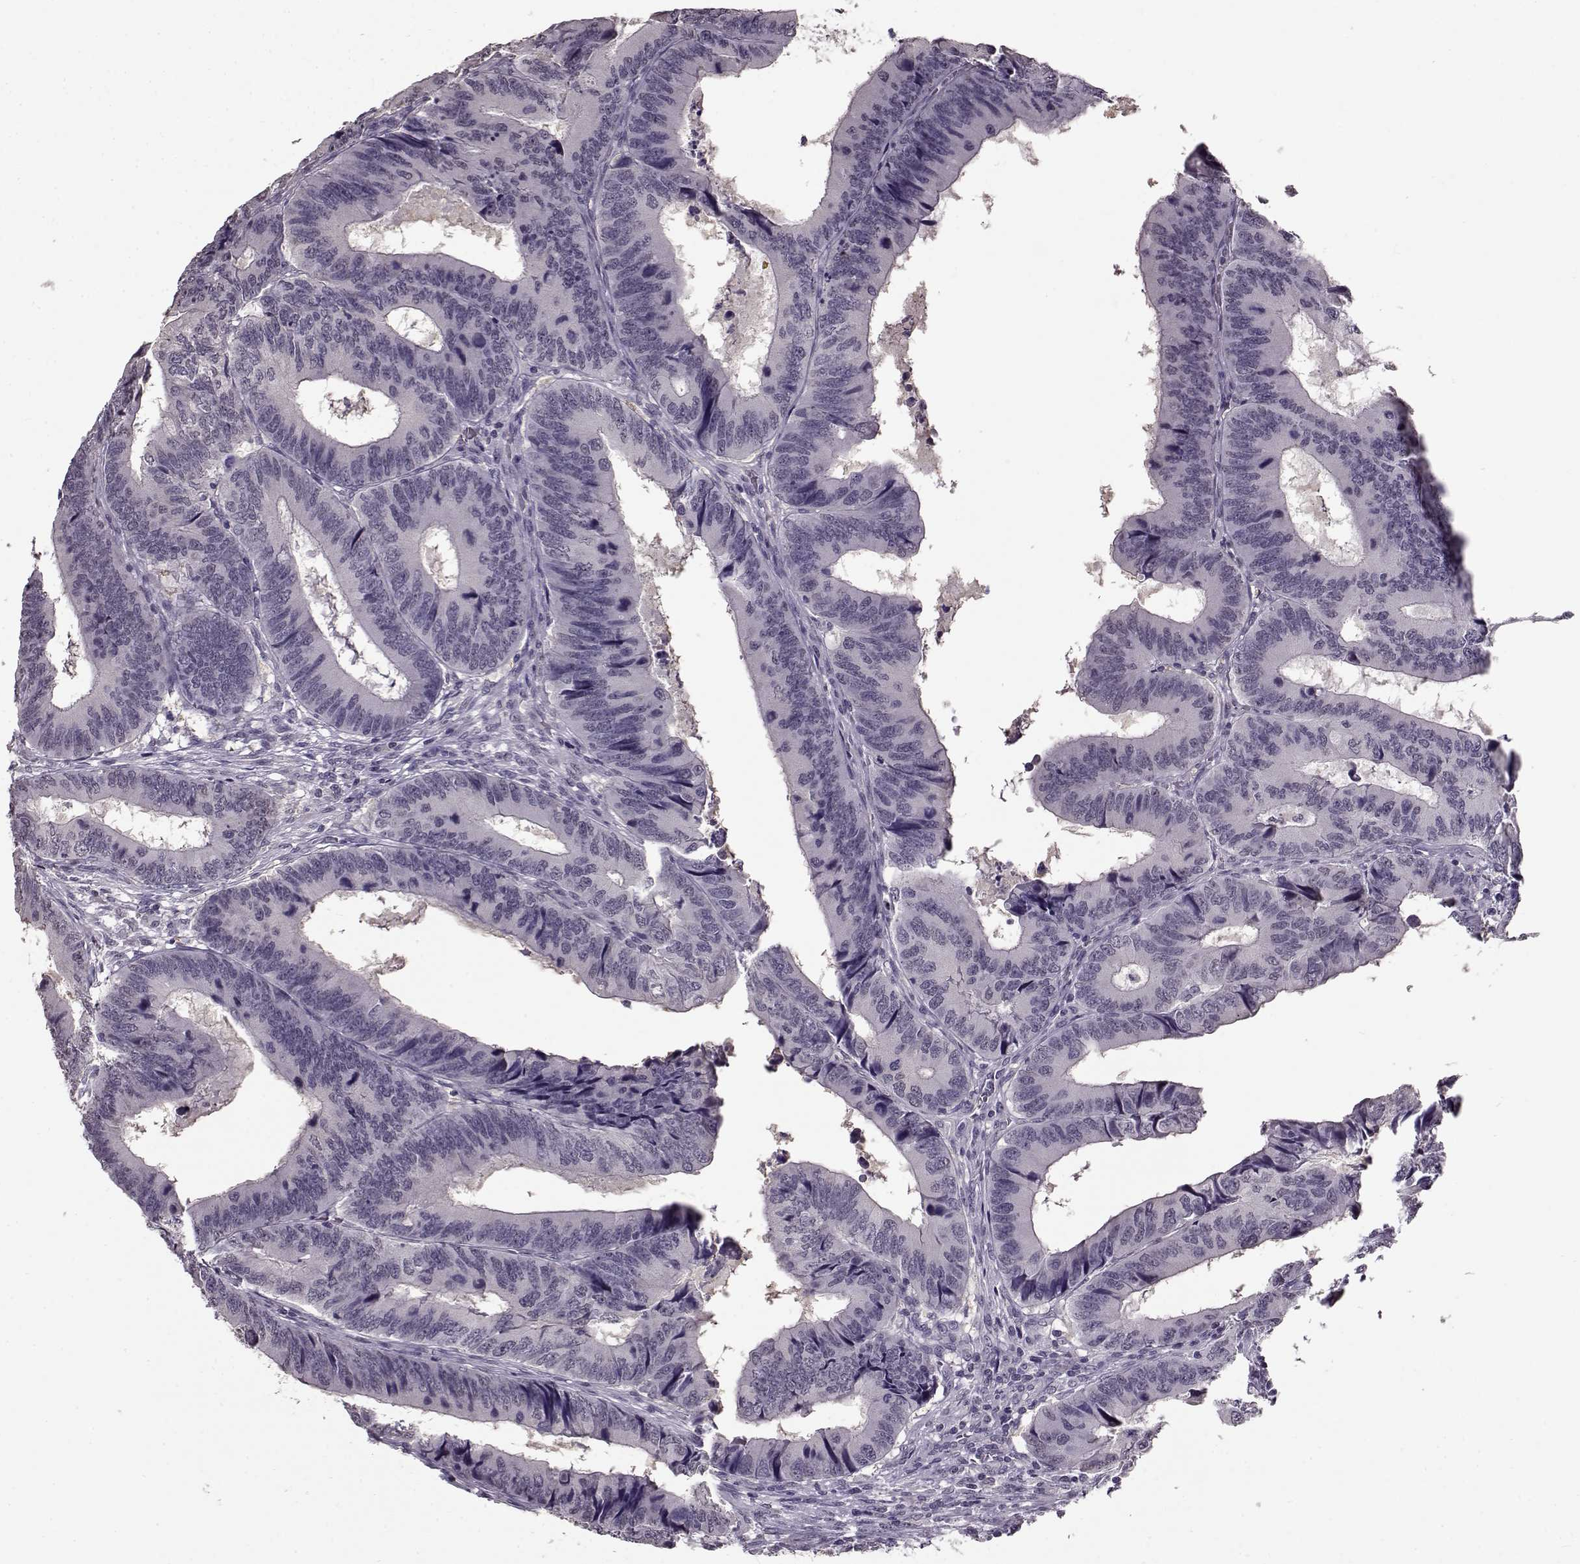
{"staining": {"intensity": "negative", "quantity": "none", "location": "none"}, "tissue": "colorectal cancer", "cell_type": "Tumor cells", "image_type": "cancer", "snomed": [{"axis": "morphology", "description": "Adenocarcinoma, NOS"}, {"axis": "topography", "description": "Colon"}], "caption": "Immunohistochemistry image of colorectal cancer (adenocarcinoma) stained for a protein (brown), which exhibits no staining in tumor cells. (Immunohistochemistry, brightfield microscopy, high magnification).", "gene": "RP1L1", "patient": {"sex": "male", "age": 53}}